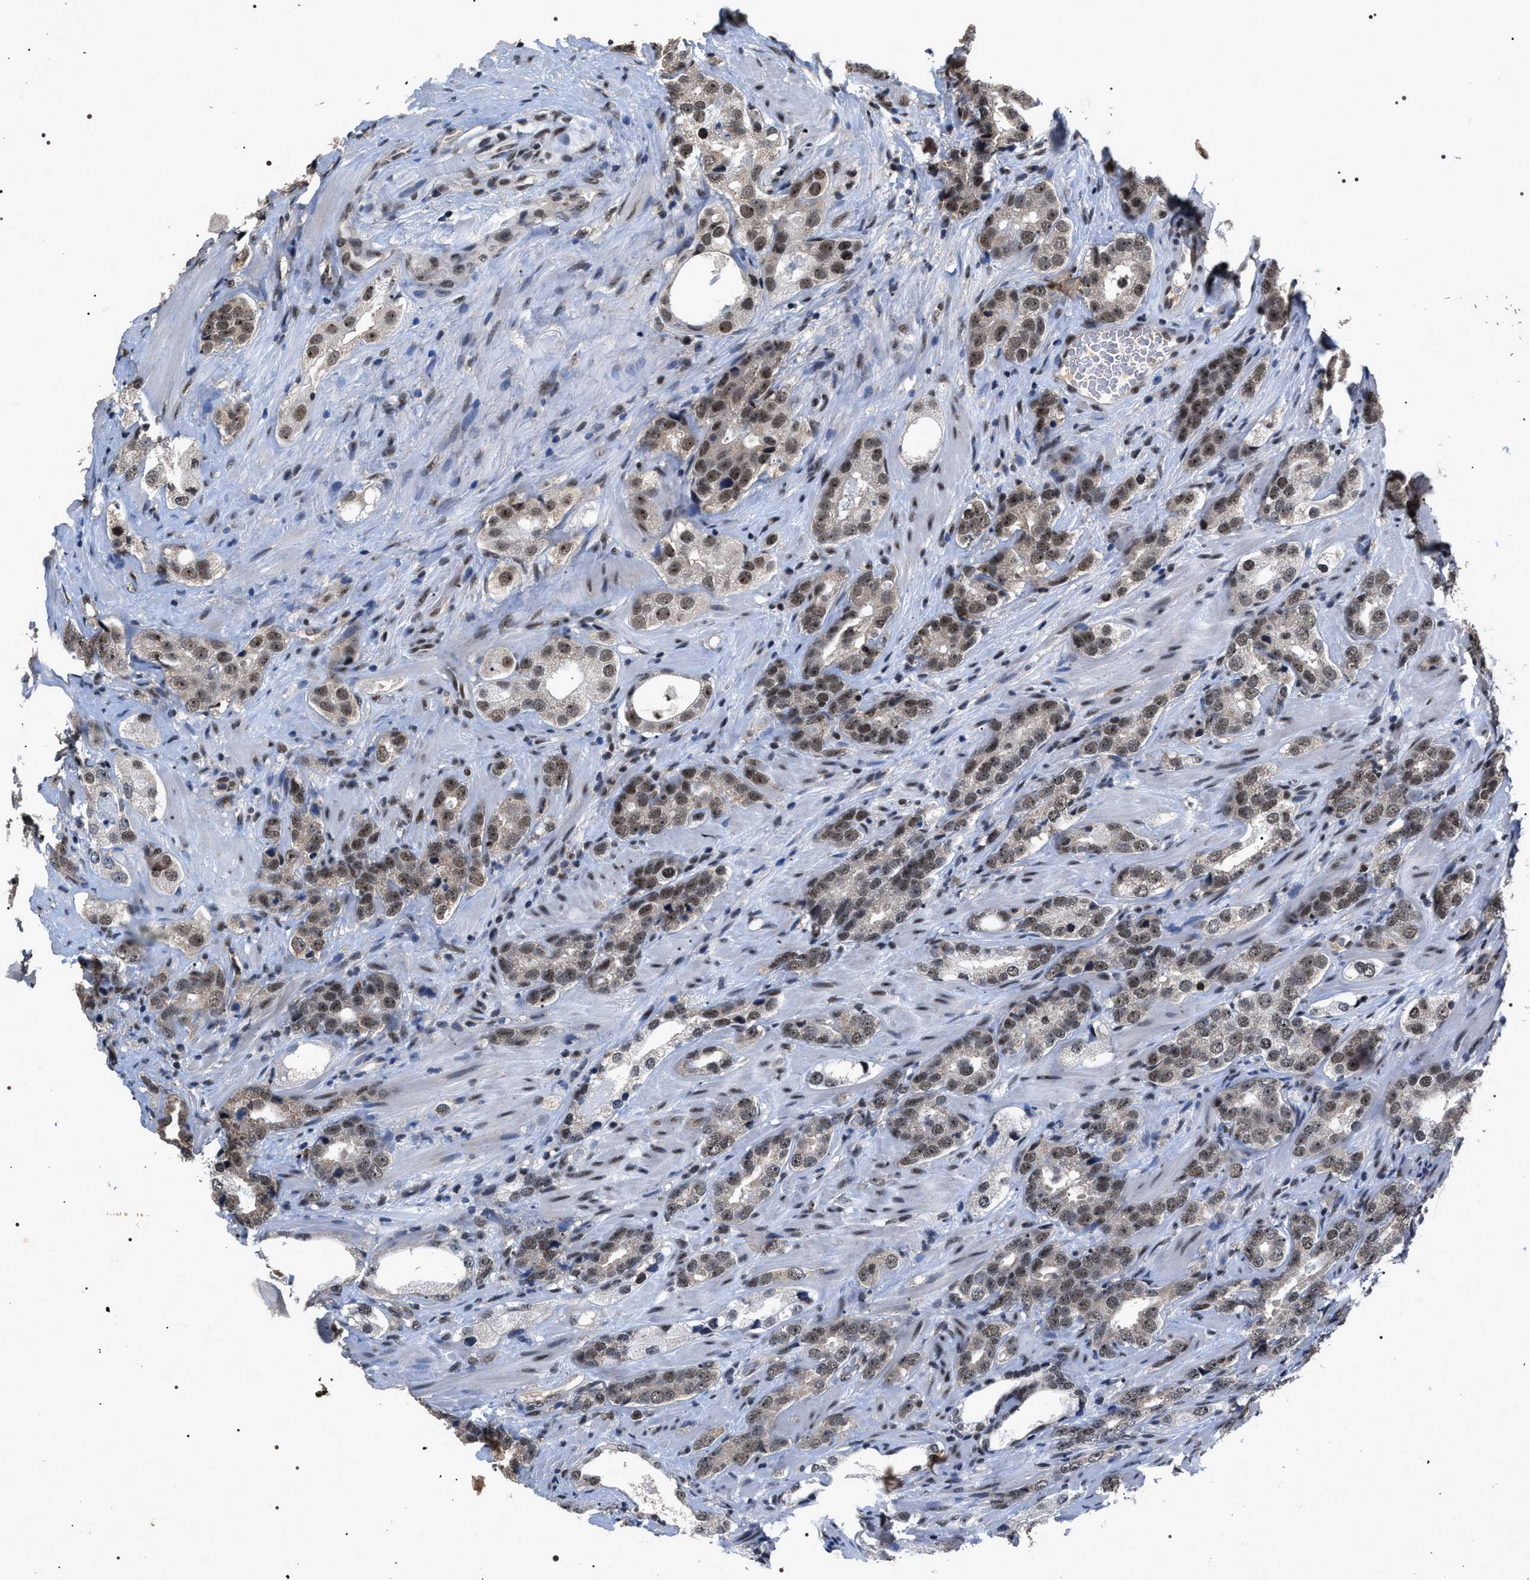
{"staining": {"intensity": "weak", "quantity": ">75%", "location": "nuclear"}, "tissue": "prostate cancer", "cell_type": "Tumor cells", "image_type": "cancer", "snomed": [{"axis": "morphology", "description": "Adenocarcinoma, High grade"}, {"axis": "topography", "description": "Prostate"}], "caption": "Immunohistochemistry of human prostate cancer shows low levels of weak nuclear staining in about >75% of tumor cells.", "gene": "RRP1B", "patient": {"sex": "male", "age": 63}}